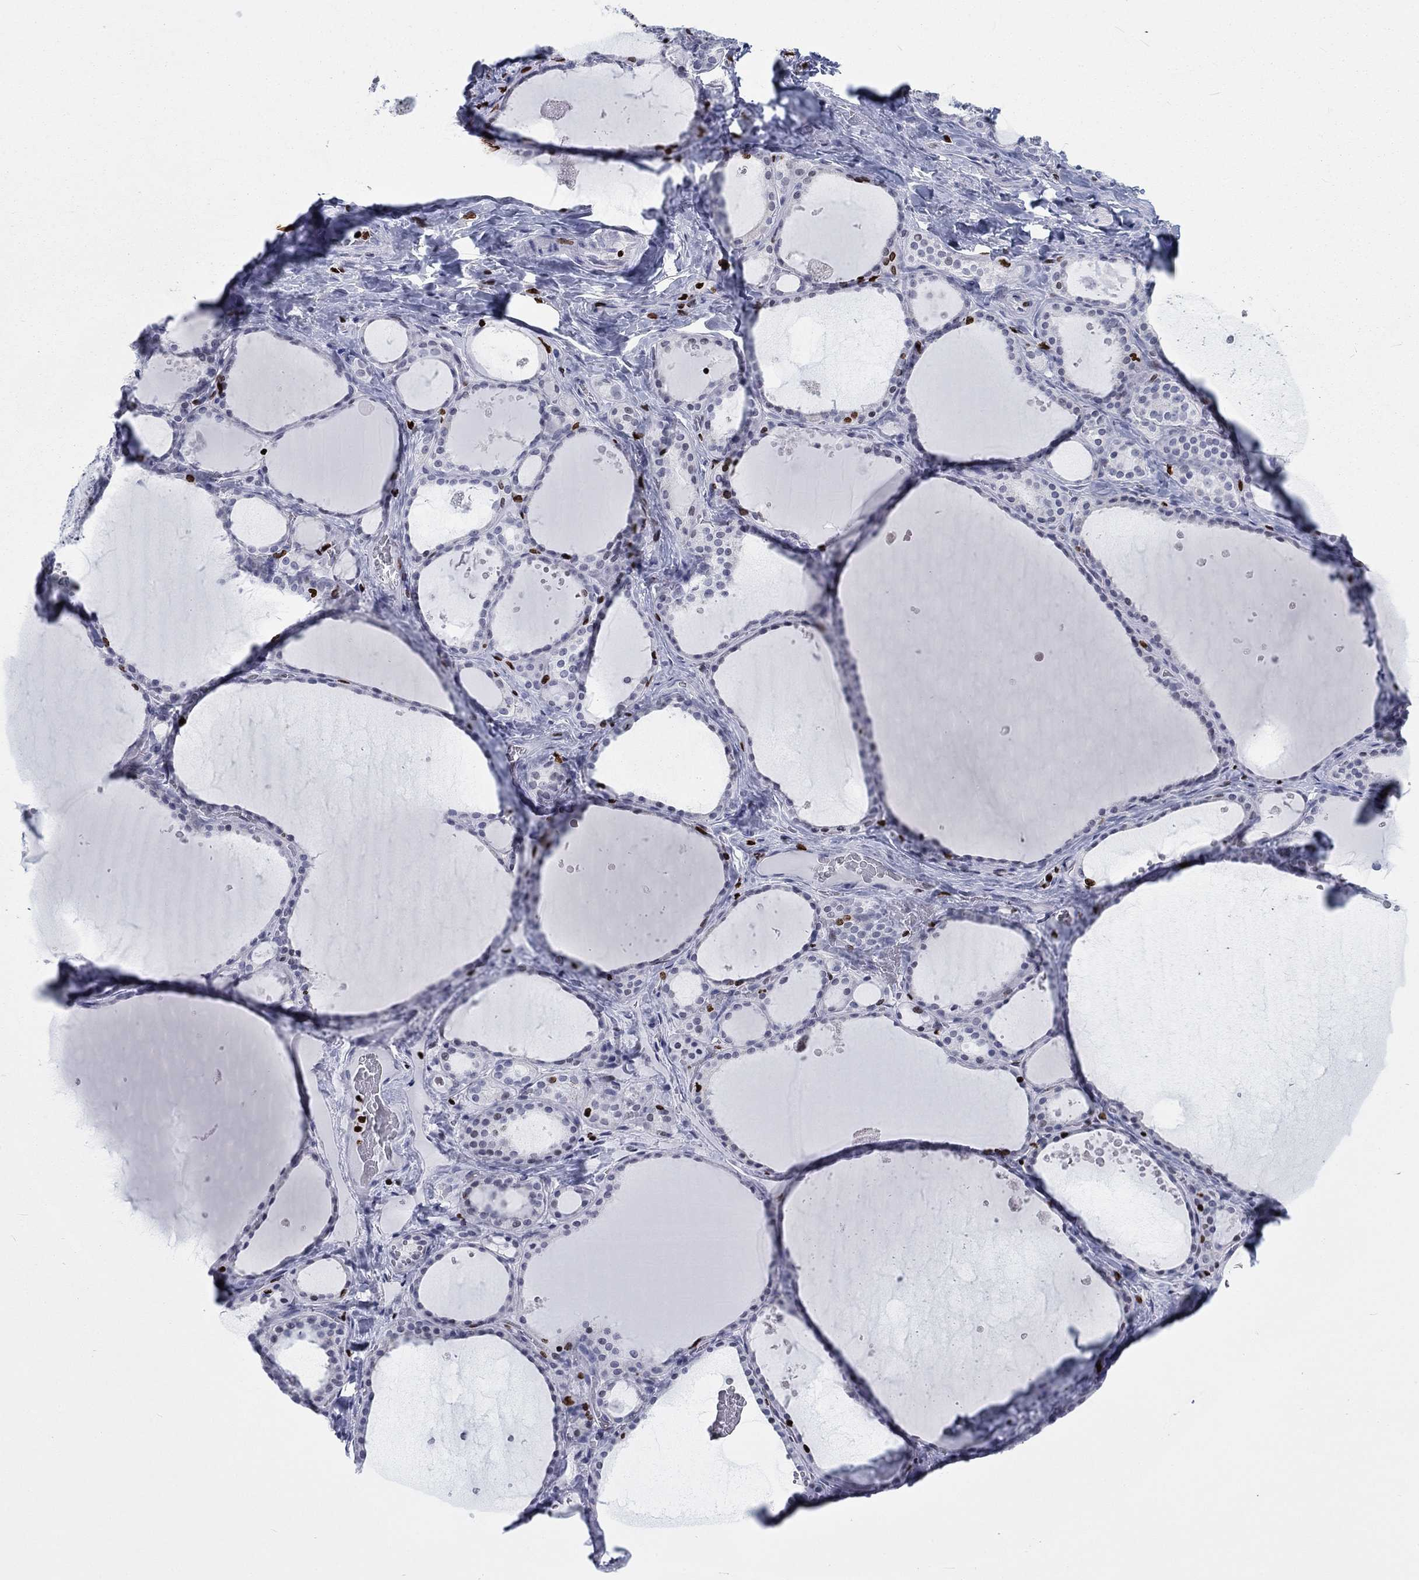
{"staining": {"intensity": "strong", "quantity": "<25%", "location": "nuclear"}, "tissue": "thyroid gland", "cell_type": "Glandular cells", "image_type": "normal", "snomed": [{"axis": "morphology", "description": "Normal tissue, NOS"}, {"axis": "topography", "description": "Thyroid gland"}], "caption": "A high-resolution image shows immunohistochemistry (IHC) staining of benign thyroid gland, which exhibits strong nuclear positivity in approximately <25% of glandular cells.", "gene": "H1", "patient": {"sex": "male", "age": 63}}